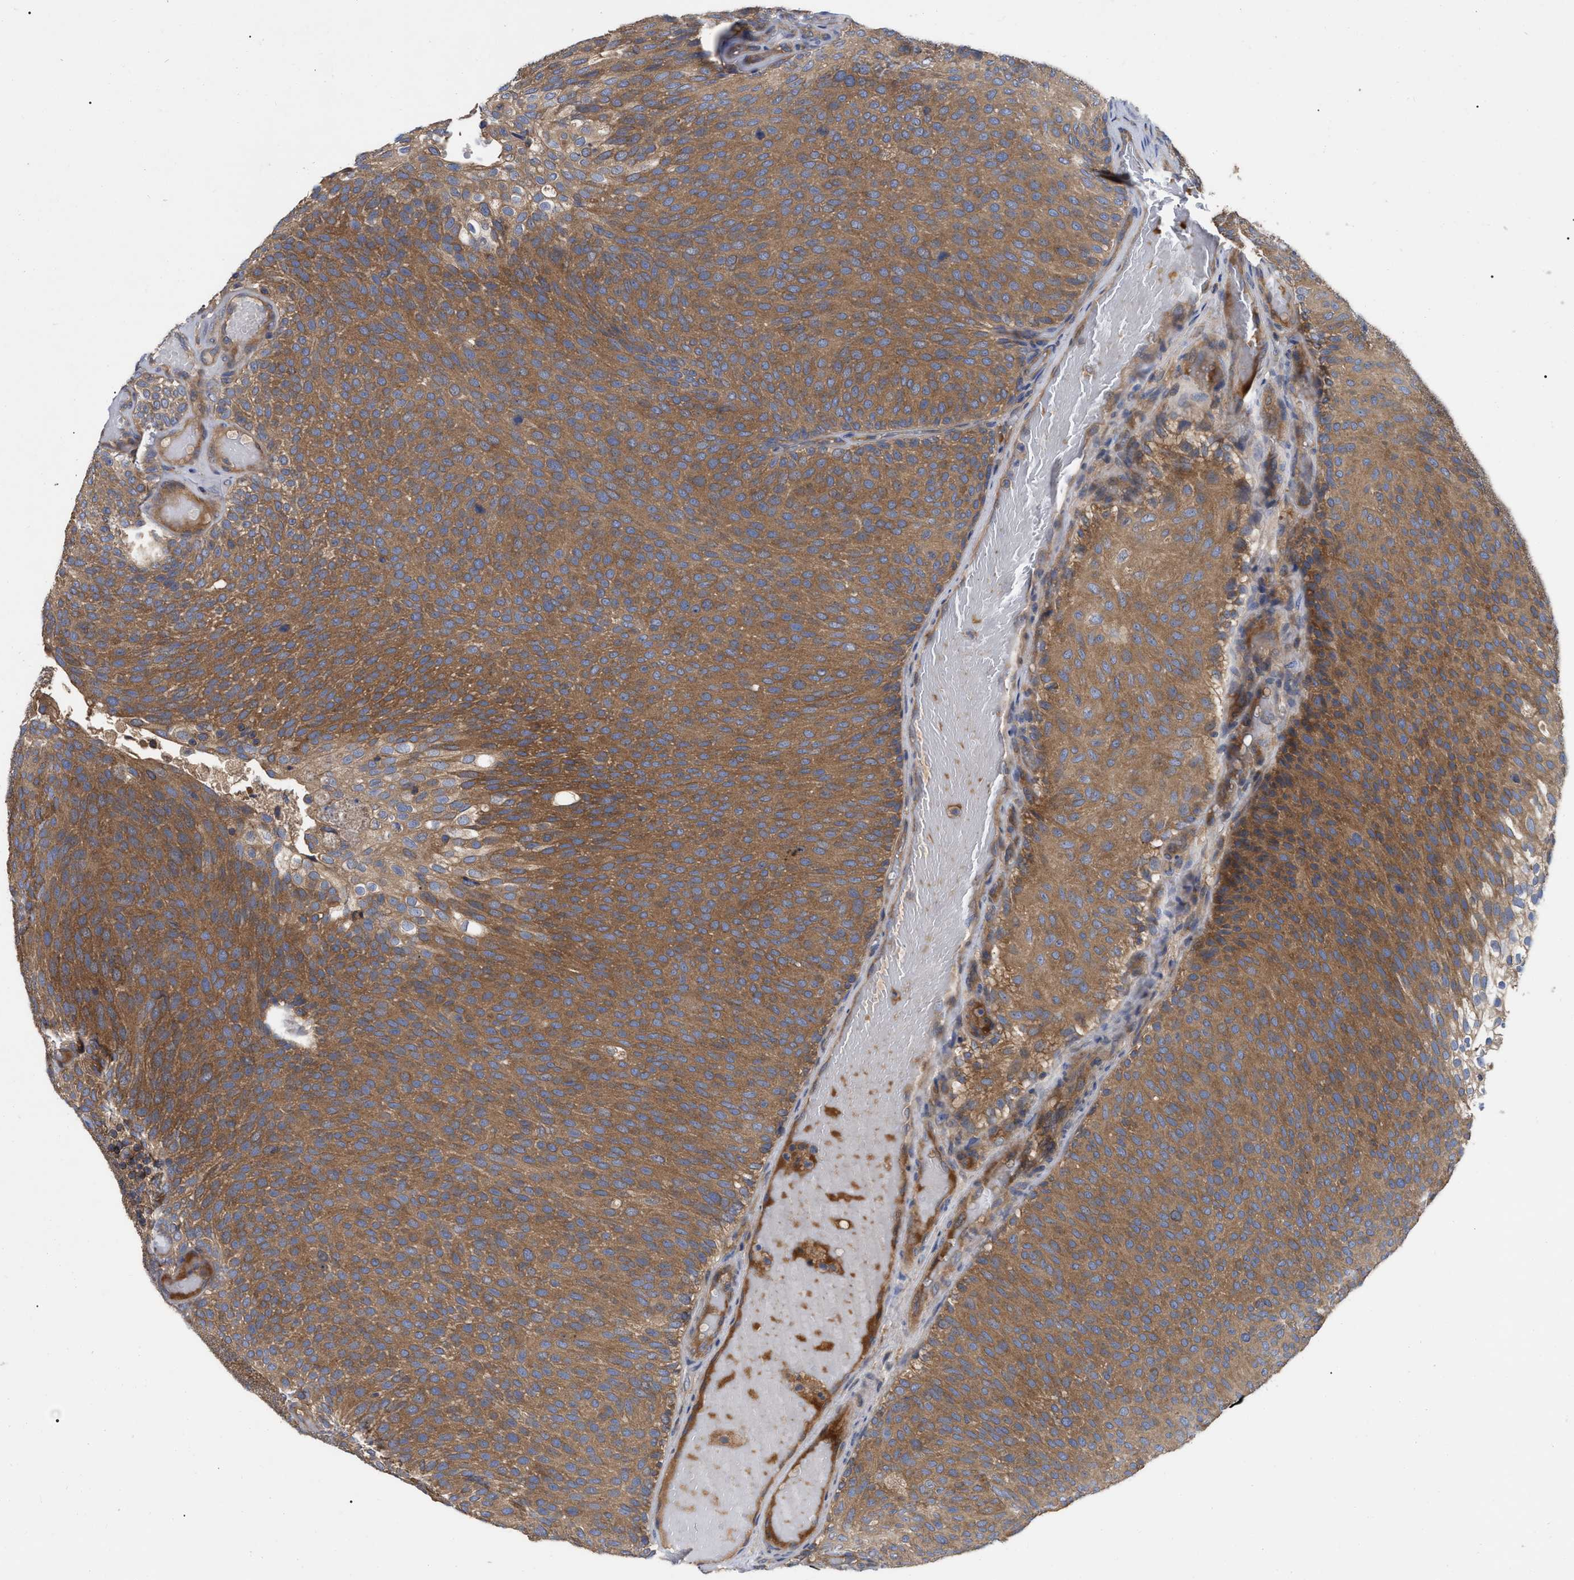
{"staining": {"intensity": "moderate", "quantity": ">75%", "location": "cytoplasmic/membranous"}, "tissue": "urothelial cancer", "cell_type": "Tumor cells", "image_type": "cancer", "snomed": [{"axis": "morphology", "description": "Urothelial carcinoma, Low grade"}, {"axis": "topography", "description": "Urinary bladder"}], "caption": "Brown immunohistochemical staining in low-grade urothelial carcinoma demonstrates moderate cytoplasmic/membranous expression in about >75% of tumor cells.", "gene": "RAP1GDS1", "patient": {"sex": "male", "age": 78}}